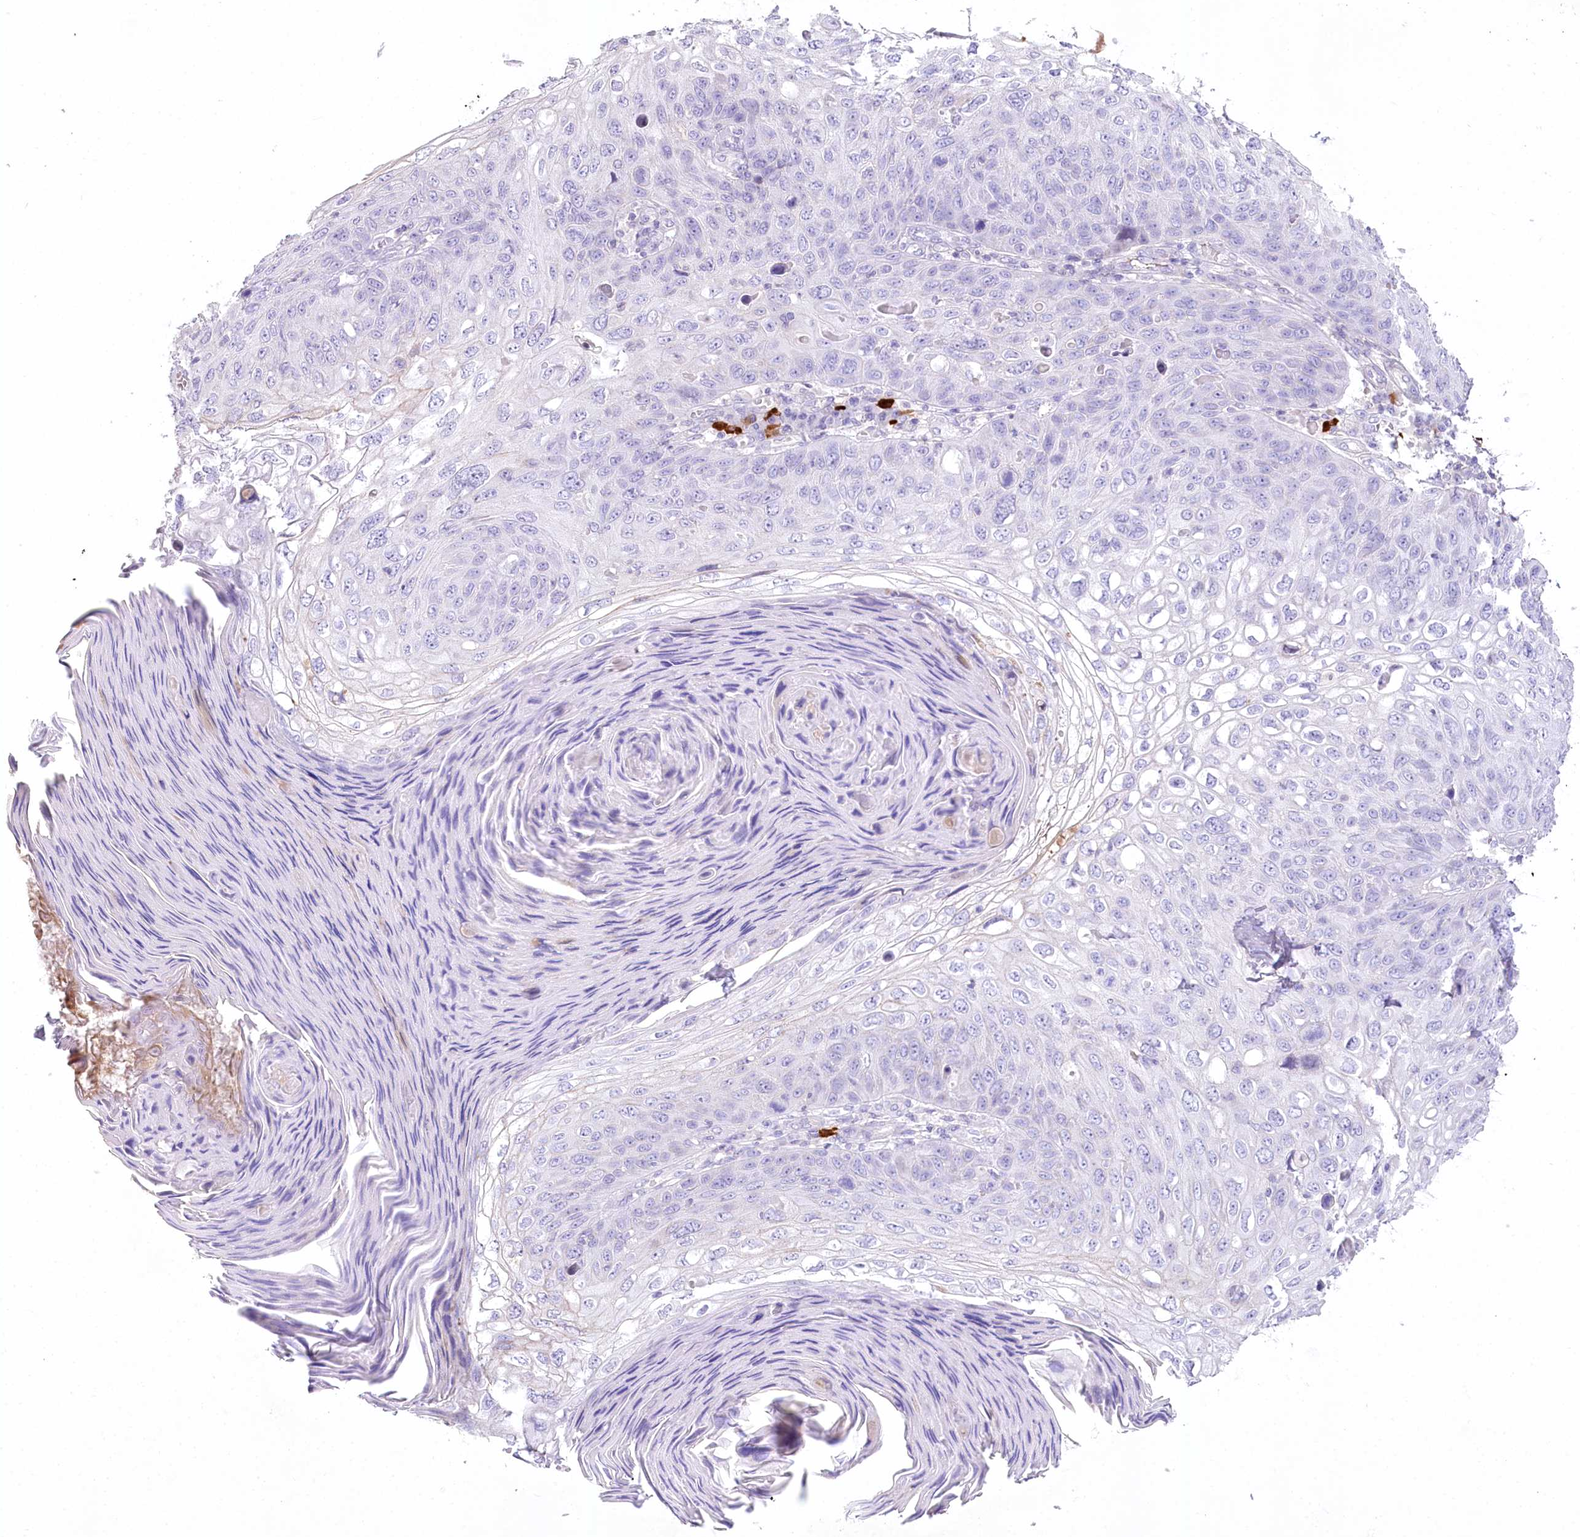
{"staining": {"intensity": "negative", "quantity": "none", "location": "none"}, "tissue": "skin cancer", "cell_type": "Tumor cells", "image_type": "cancer", "snomed": [{"axis": "morphology", "description": "Squamous cell carcinoma, NOS"}, {"axis": "topography", "description": "Skin"}], "caption": "Immunohistochemistry (IHC) of human squamous cell carcinoma (skin) exhibits no staining in tumor cells.", "gene": "MYOZ1", "patient": {"sex": "female", "age": 90}}